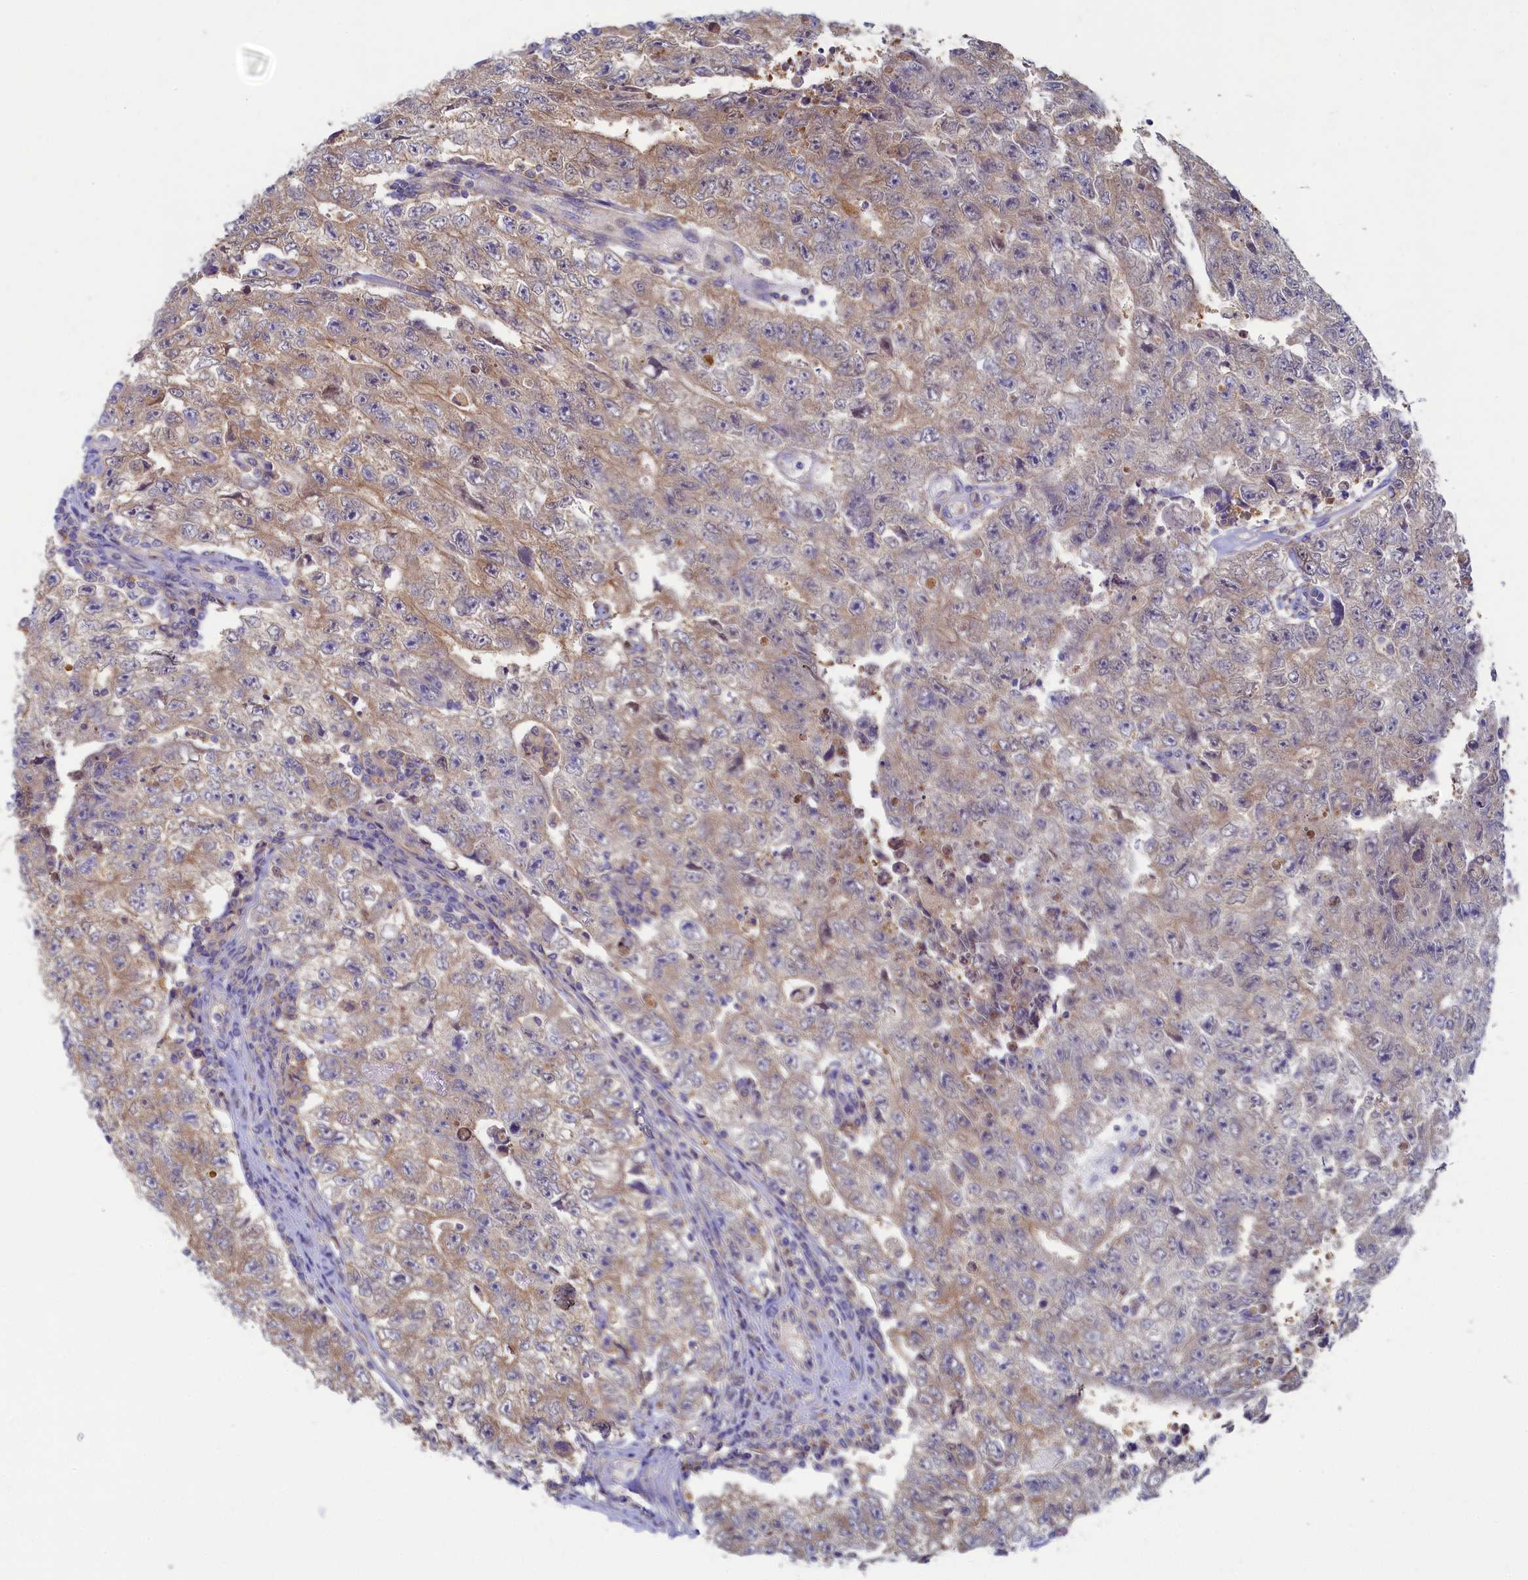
{"staining": {"intensity": "moderate", "quantity": "25%-75%", "location": "cytoplasmic/membranous"}, "tissue": "testis cancer", "cell_type": "Tumor cells", "image_type": "cancer", "snomed": [{"axis": "morphology", "description": "Carcinoma, Embryonal, NOS"}, {"axis": "topography", "description": "Testis"}], "caption": "A brown stain highlights moderate cytoplasmic/membranous staining of a protein in human testis cancer (embryonal carcinoma) tumor cells. (Stains: DAB (3,3'-diaminobenzidine) in brown, nuclei in blue, Microscopy: brightfield microscopy at high magnification).", "gene": "TIMM8B", "patient": {"sex": "male", "age": 17}}